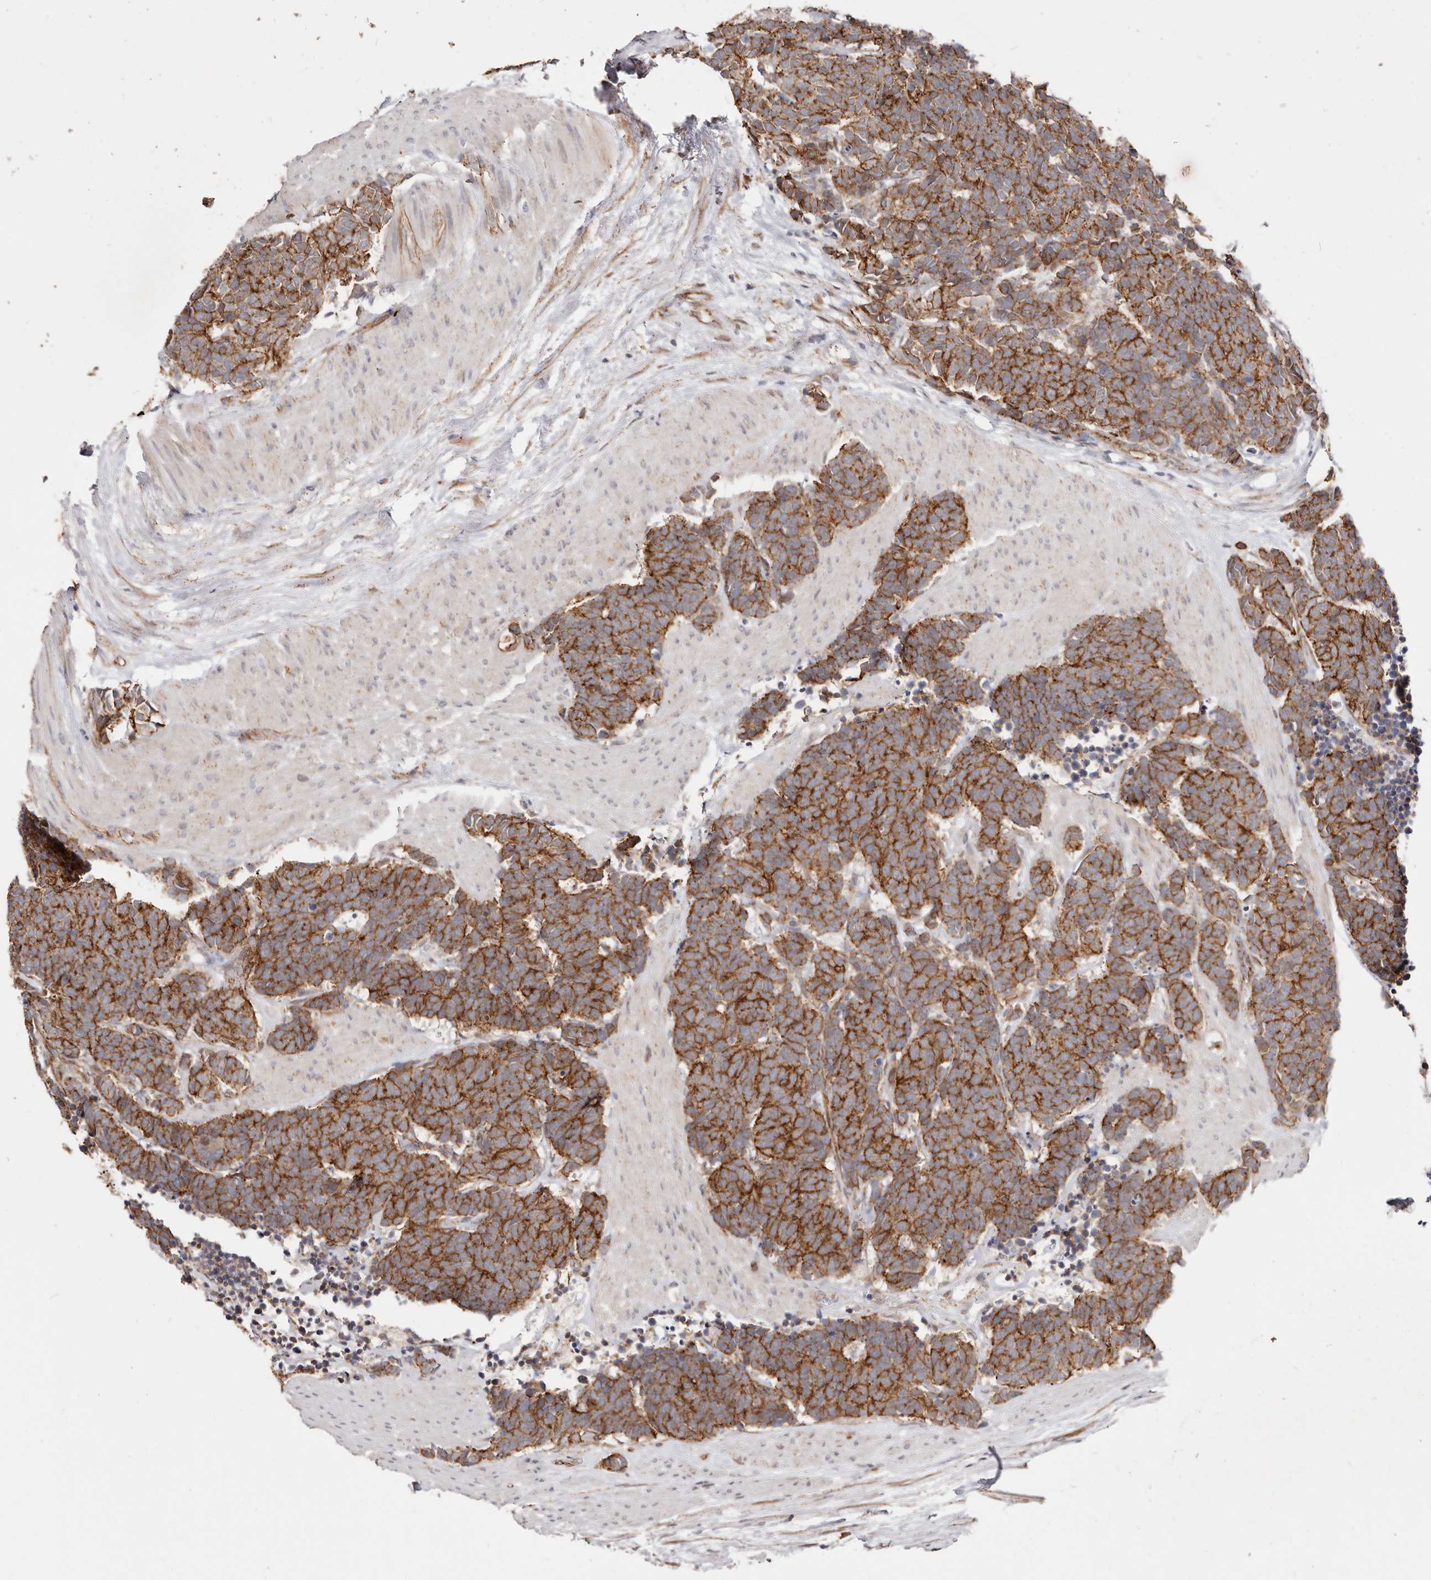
{"staining": {"intensity": "strong", "quantity": ">75%", "location": "cytoplasmic/membranous"}, "tissue": "carcinoid", "cell_type": "Tumor cells", "image_type": "cancer", "snomed": [{"axis": "morphology", "description": "Carcinoma, NOS"}, {"axis": "morphology", "description": "Carcinoid, malignant, NOS"}, {"axis": "topography", "description": "Urinary bladder"}], "caption": "Protein analysis of carcinoid (malignant) tissue exhibits strong cytoplasmic/membranous positivity in approximately >75% of tumor cells.", "gene": "CTNNB1", "patient": {"sex": "male", "age": 57}}